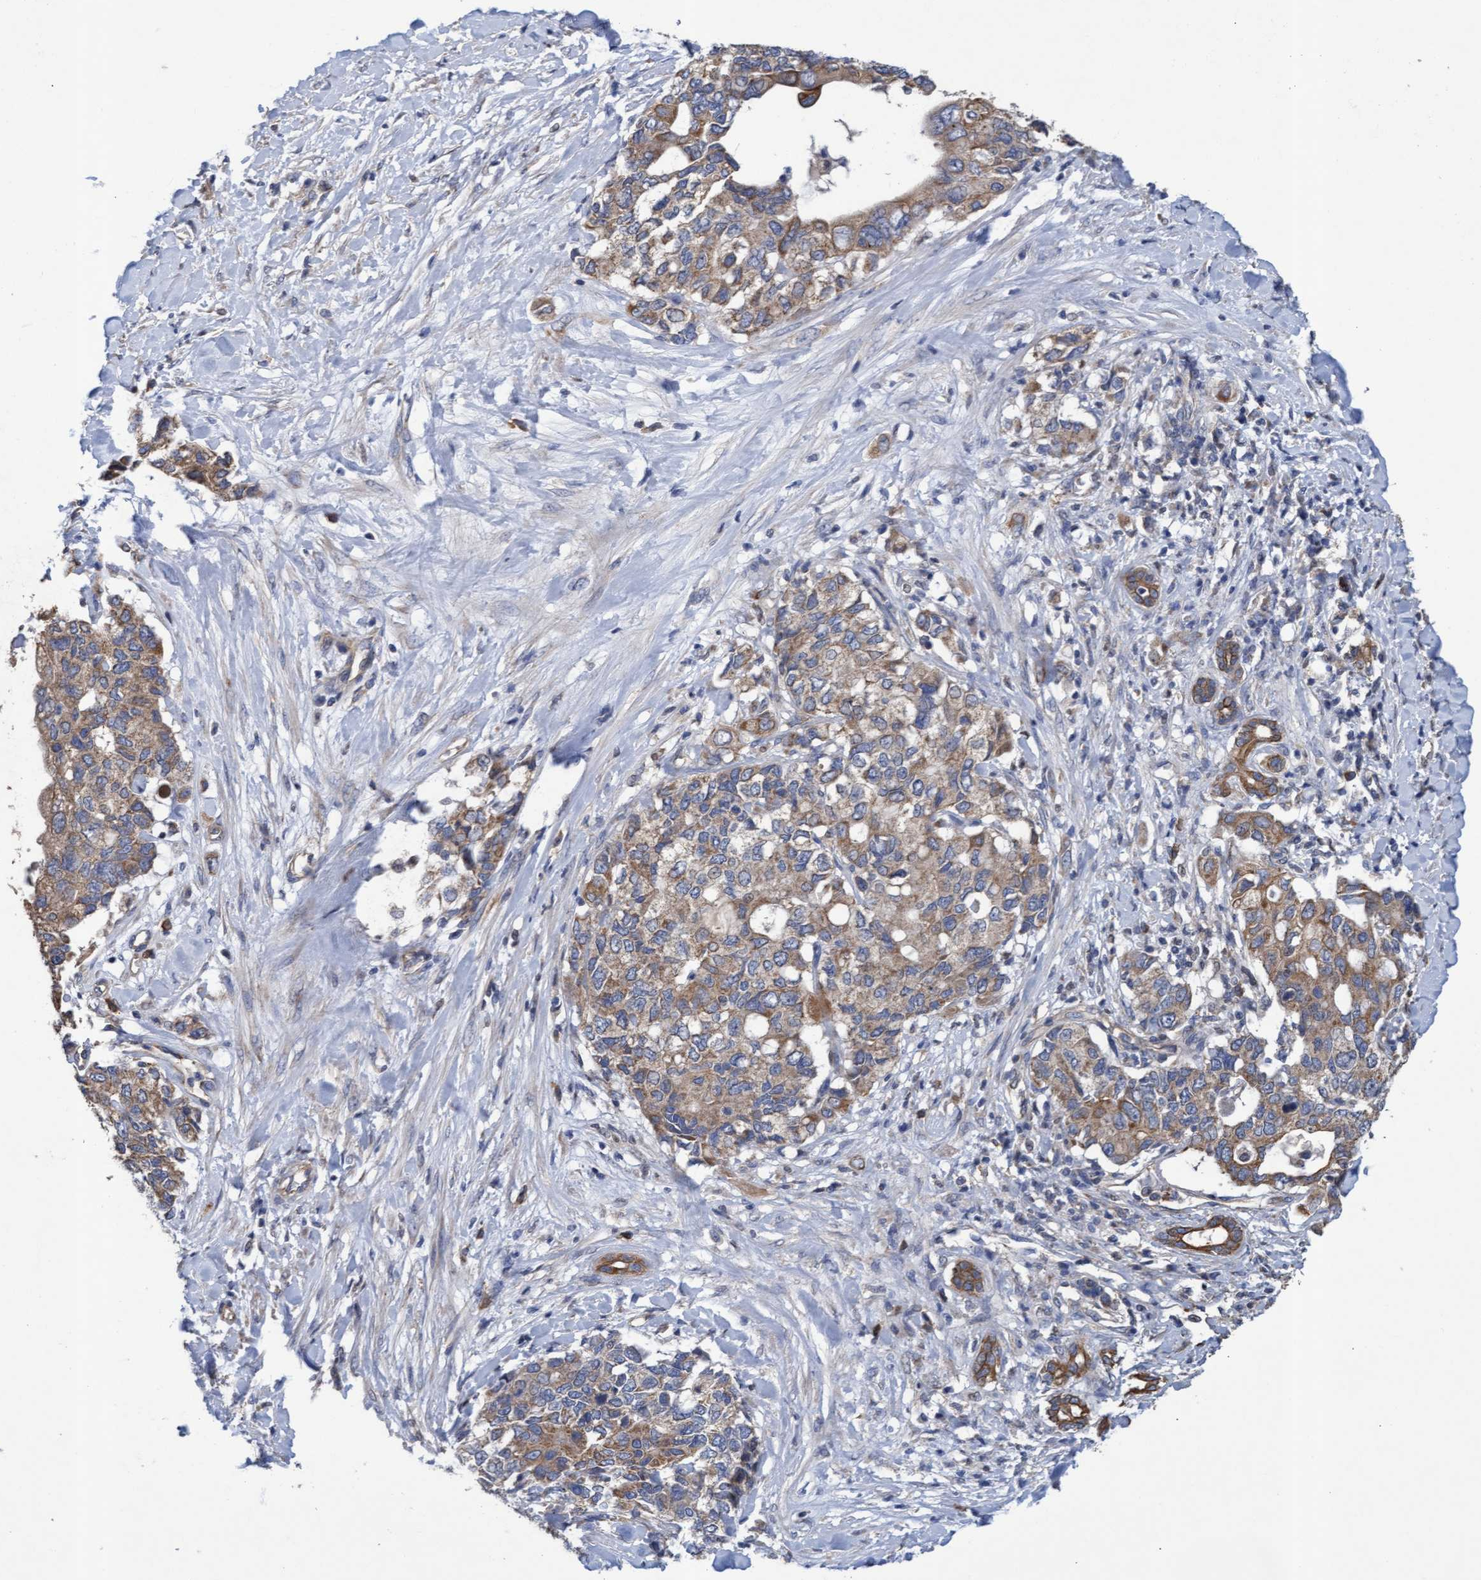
{"staining": {"intensity": "weak", "quantity": ">75%", "location": "cytoplasmic/membranous"}, "tissue": "pancreatic cancer", "cell_type": "Tumor cells", "image_type": "cancer", "snomed": [{"axis": "morphology", "description": "Adenocarcinoma, NOS"}, {"axis": "topography", "description": "Pancreas"}], "caption": "The photomicrograph reveals immunohistochemical staining of pancreatic cancer. There is weak cytoplasmic/membranous positivity is present in about >75% of tumor cells. (Brightfield microscopy of DAB IHC at high magnification).", "gene": "MRPL38", "patient": {"sex": "female", "age": 56}}